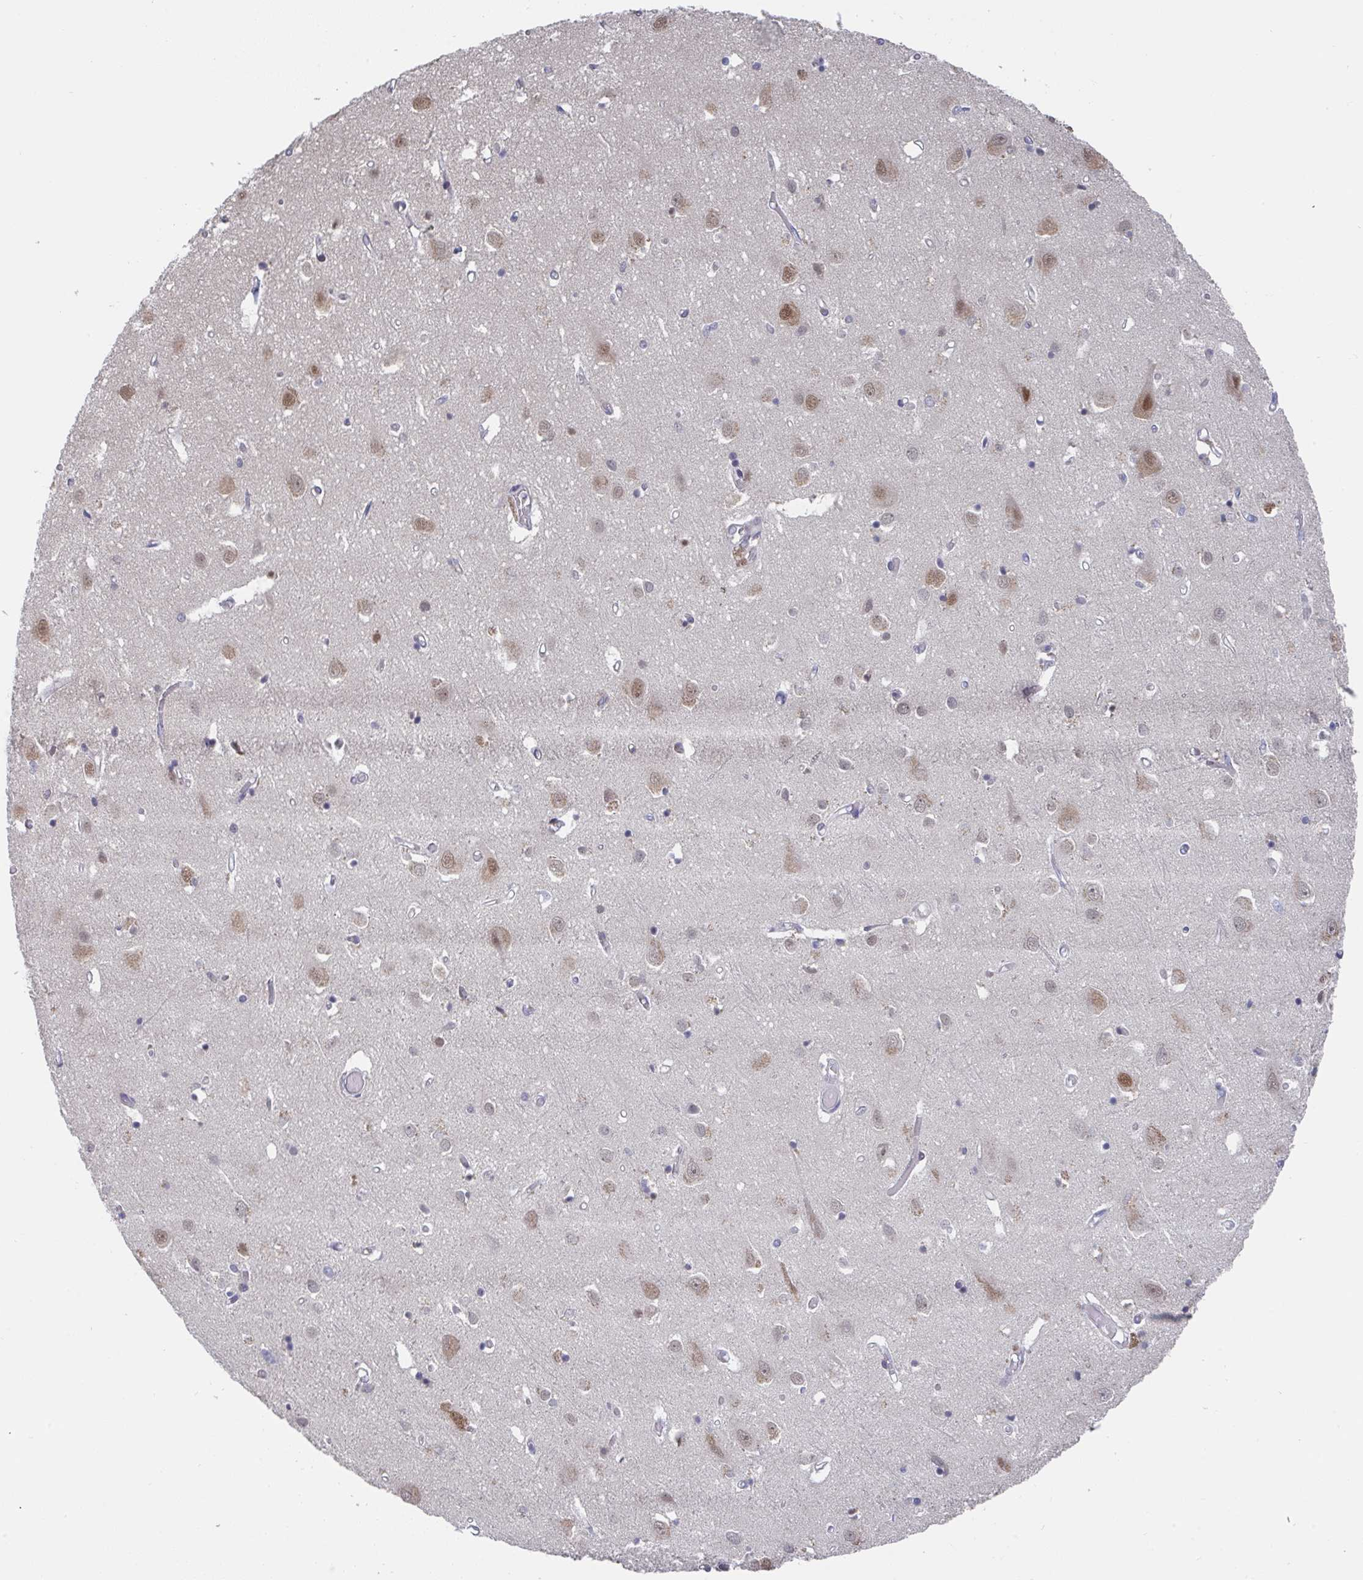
{"staining": {"intensity": "negative", "quantity": "none", "location": "none"}, "tissue": "cerebral cortex", "cell_type": "Endothelial cells", "image_type": "normal", "snomed": [{"axis": "morphology", "description": "Normal tissue, NOS"}, {"axis": "topography", "description": "Cerebral cortex"}], "caption": "IHC photomicrograph of unremarkable cerebral cortex stained for a protein (brown), which exhibits no positivity in endothelial cells.", "gene": "JMJD1C", "patient": {"sex": "male", "age": 70}}